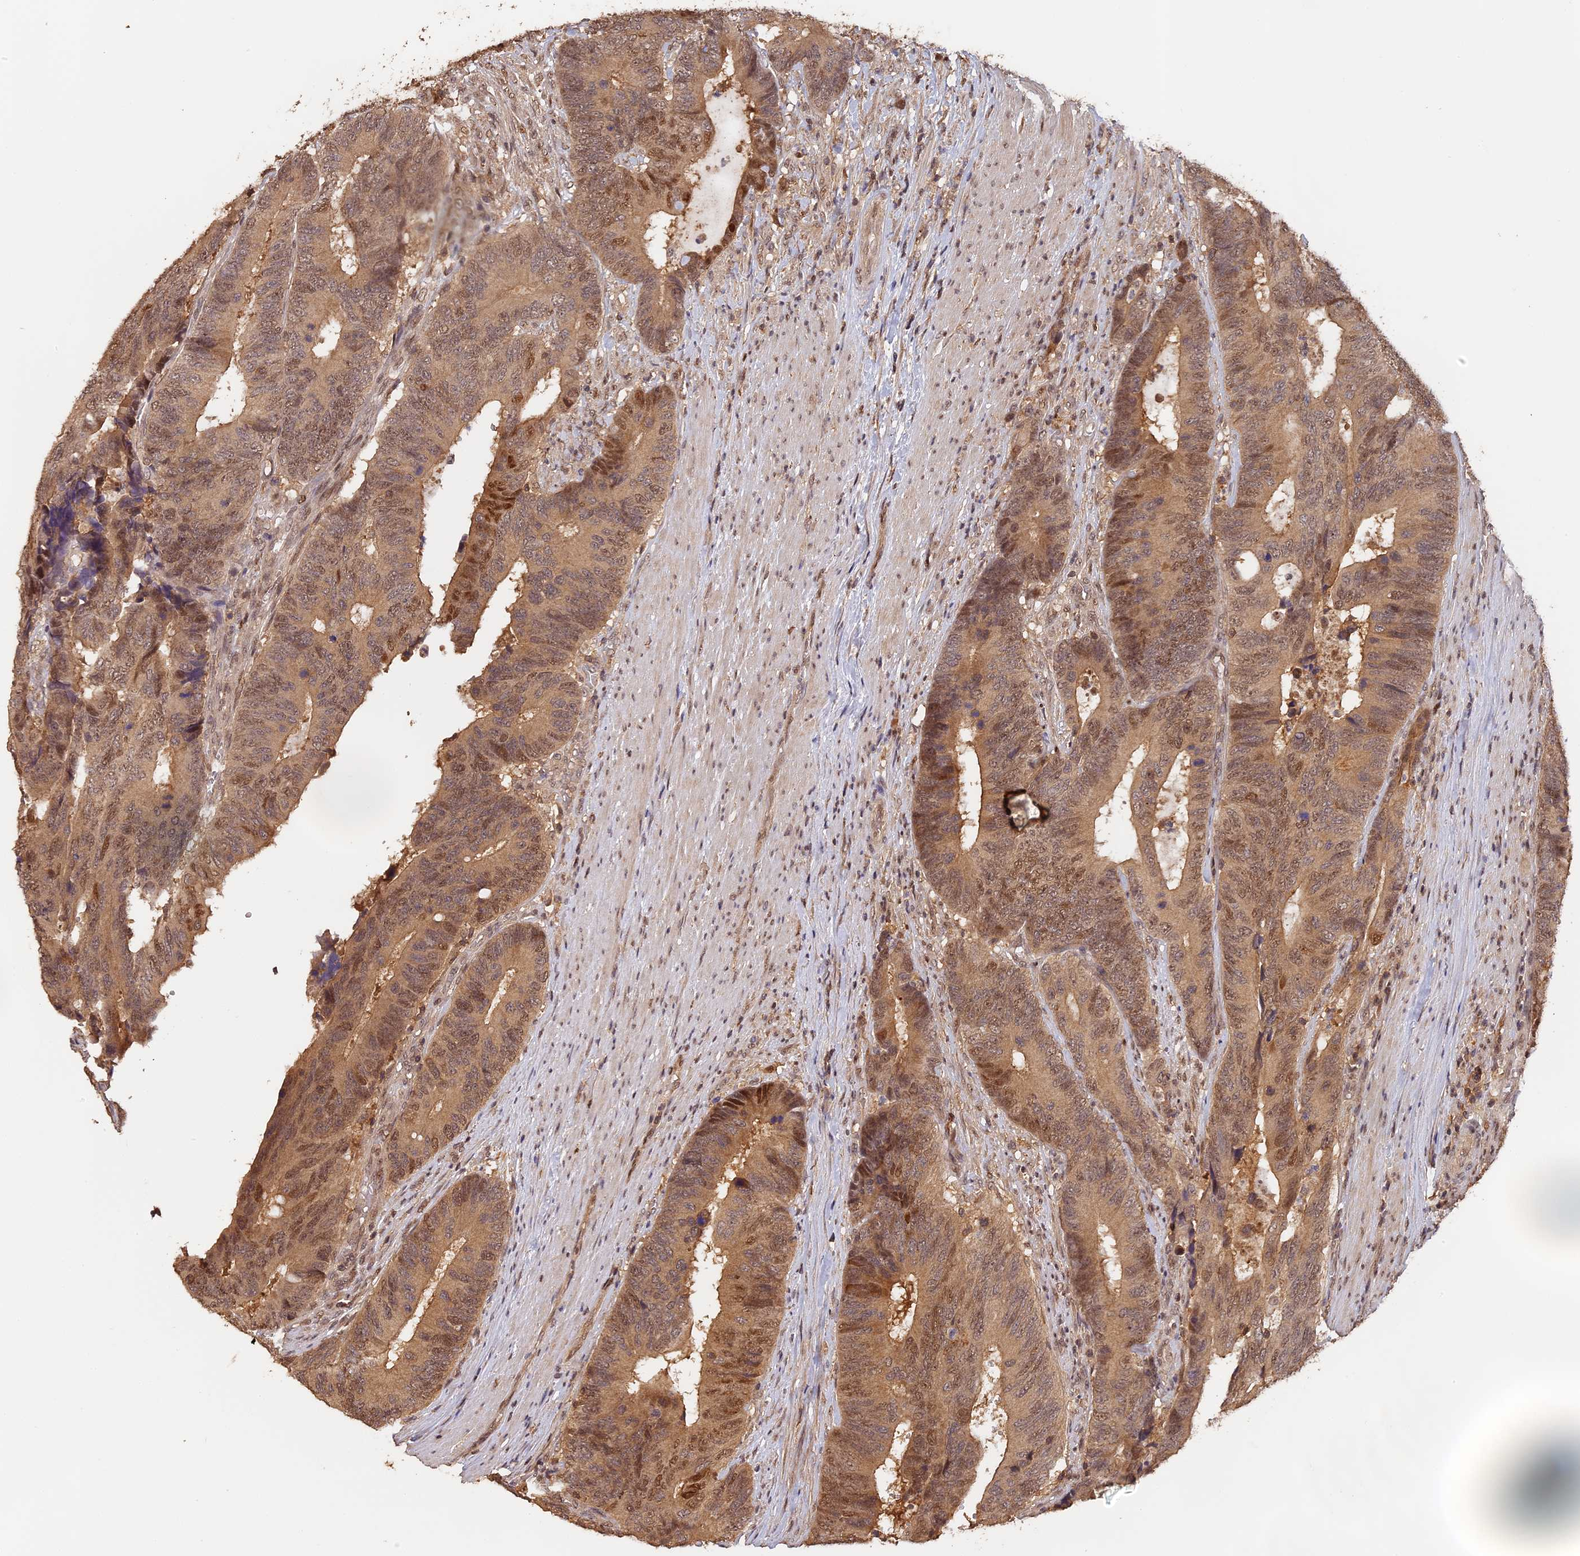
{"staining": {"intensity": "moderate", "quantity": ">75%", "location": "cytoplasmic/membranous,nuclear"}, "tissue": "colorectal cancer", "cell_type": "Tumor cells", "image_type": "cancer", "snomed": [{"axis": "morphology", "description": "Adenocarcinoma, NOS"}, {"axis": "topography", "description": "Colon"}], "caption": "Immunohistochemistry (IHC) micrograph of neoplastic tissue: human colorectal adenocarcinoma stained using IHC exhibits medium levels of moderate protein expression localized specifically in the cytoplasmic/membranous and nuclear of tumor cells, appearing as a cytoplasmic/membranous and nuclear brown color.", "gene": "MYBL2", "patient": {"sex": "male", "age": 87}}